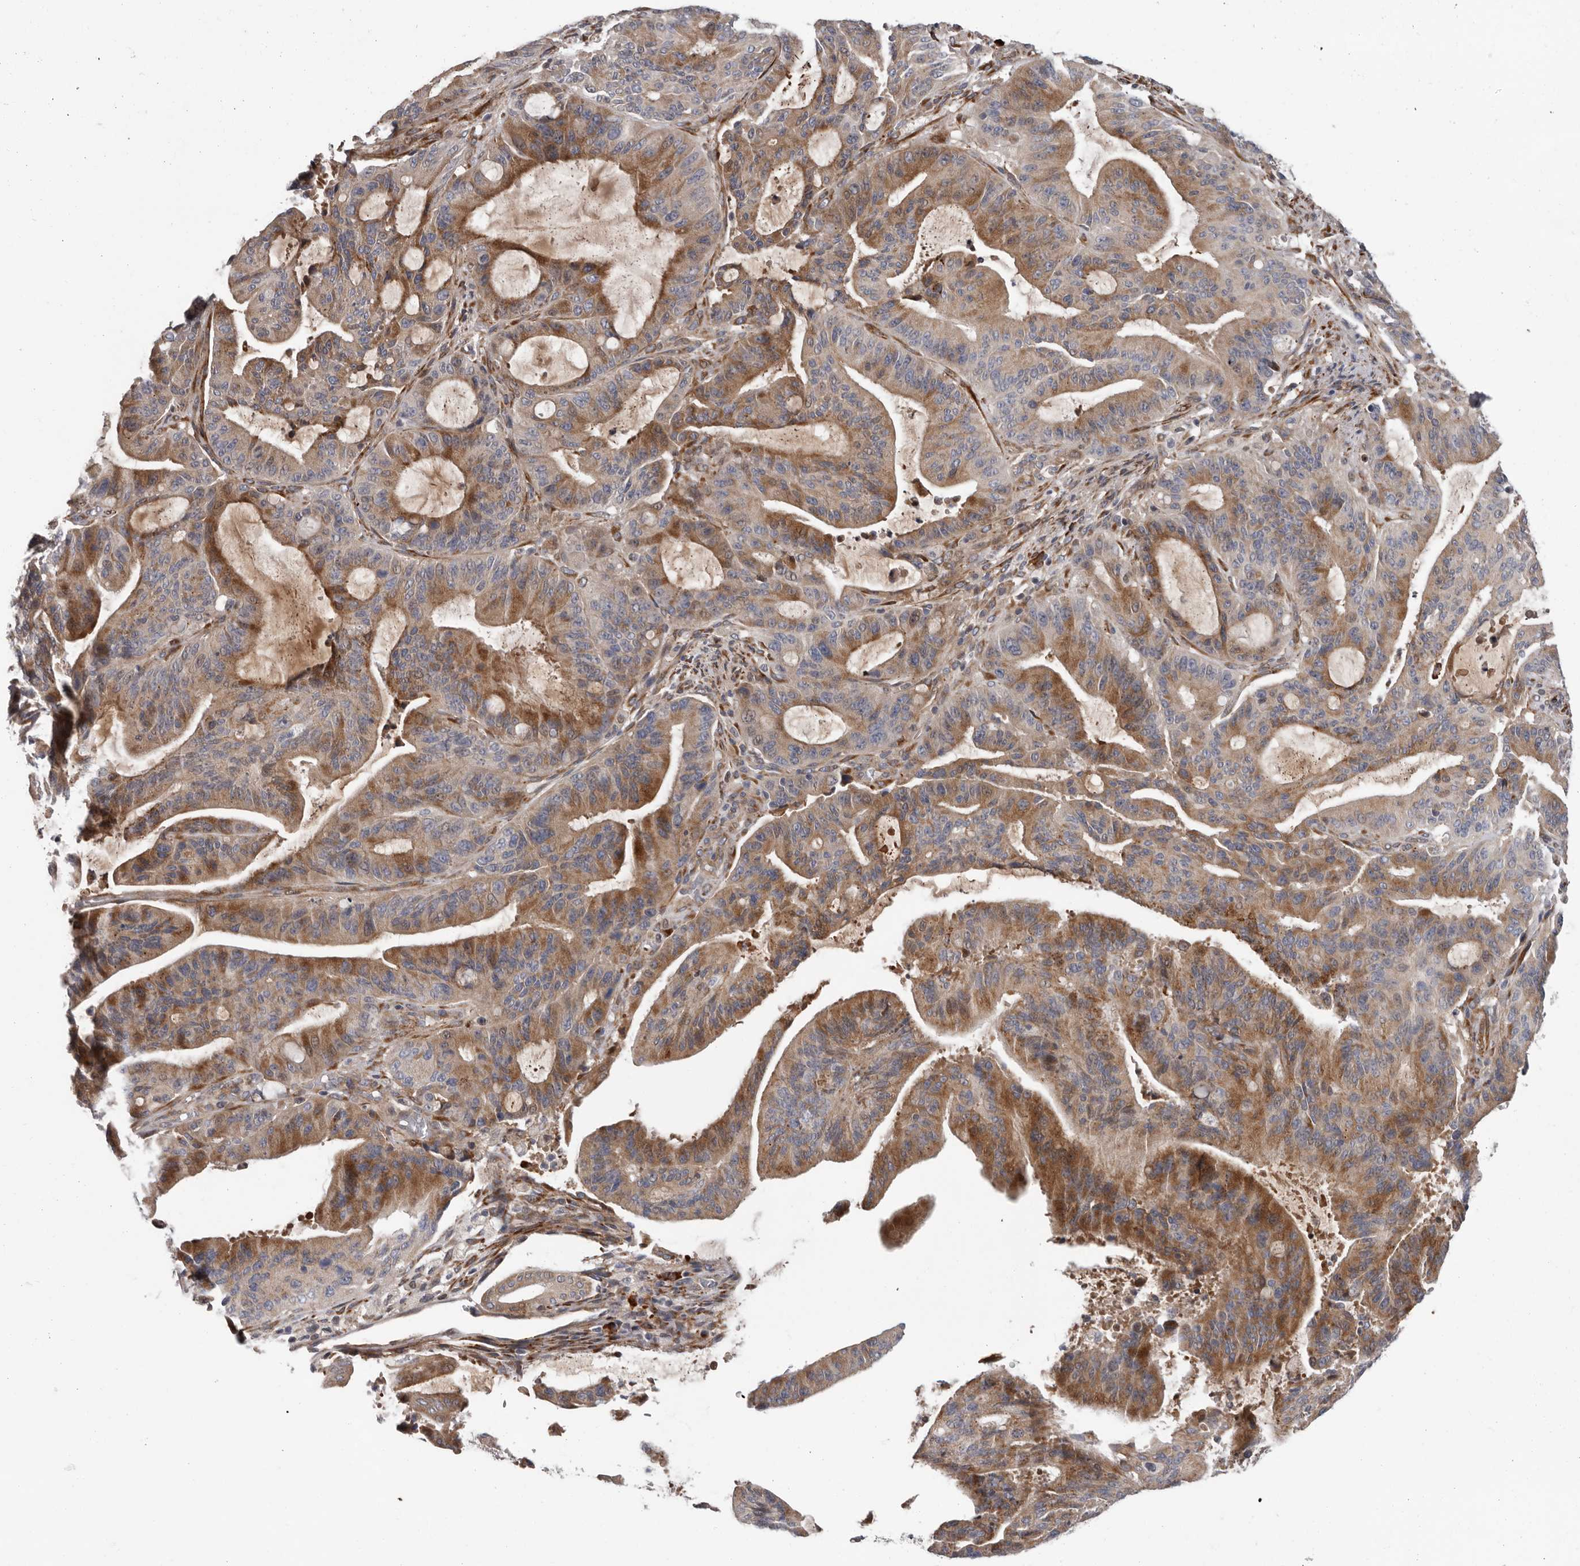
{"staining": {"intensity": "moderate", "quantity": ">75%", "location": "cytoplasmic/membranous"}, "tissue": "liver cancer", "cell_type": "Tumor cells", "image_type": "cancer", "snomed": [{"axis": "morphology", "description": "Normal tissue, NOS"}, {"axis": "morphology", "description": "Cholangiocarcinoma"}, {"axis": "topography", "description": "Liver"}, {"axis": "topography", "description": "Peripheral nerve tissue"}], "caption": "A micrograph of human liver cancer (cholangiocarcinoma) stained for a protein shows moderate cytoplasmic/membranous brown staining in tumor cells.", "gene": "ATXN3L", "patient": {"sex": "female", "age": 73}}